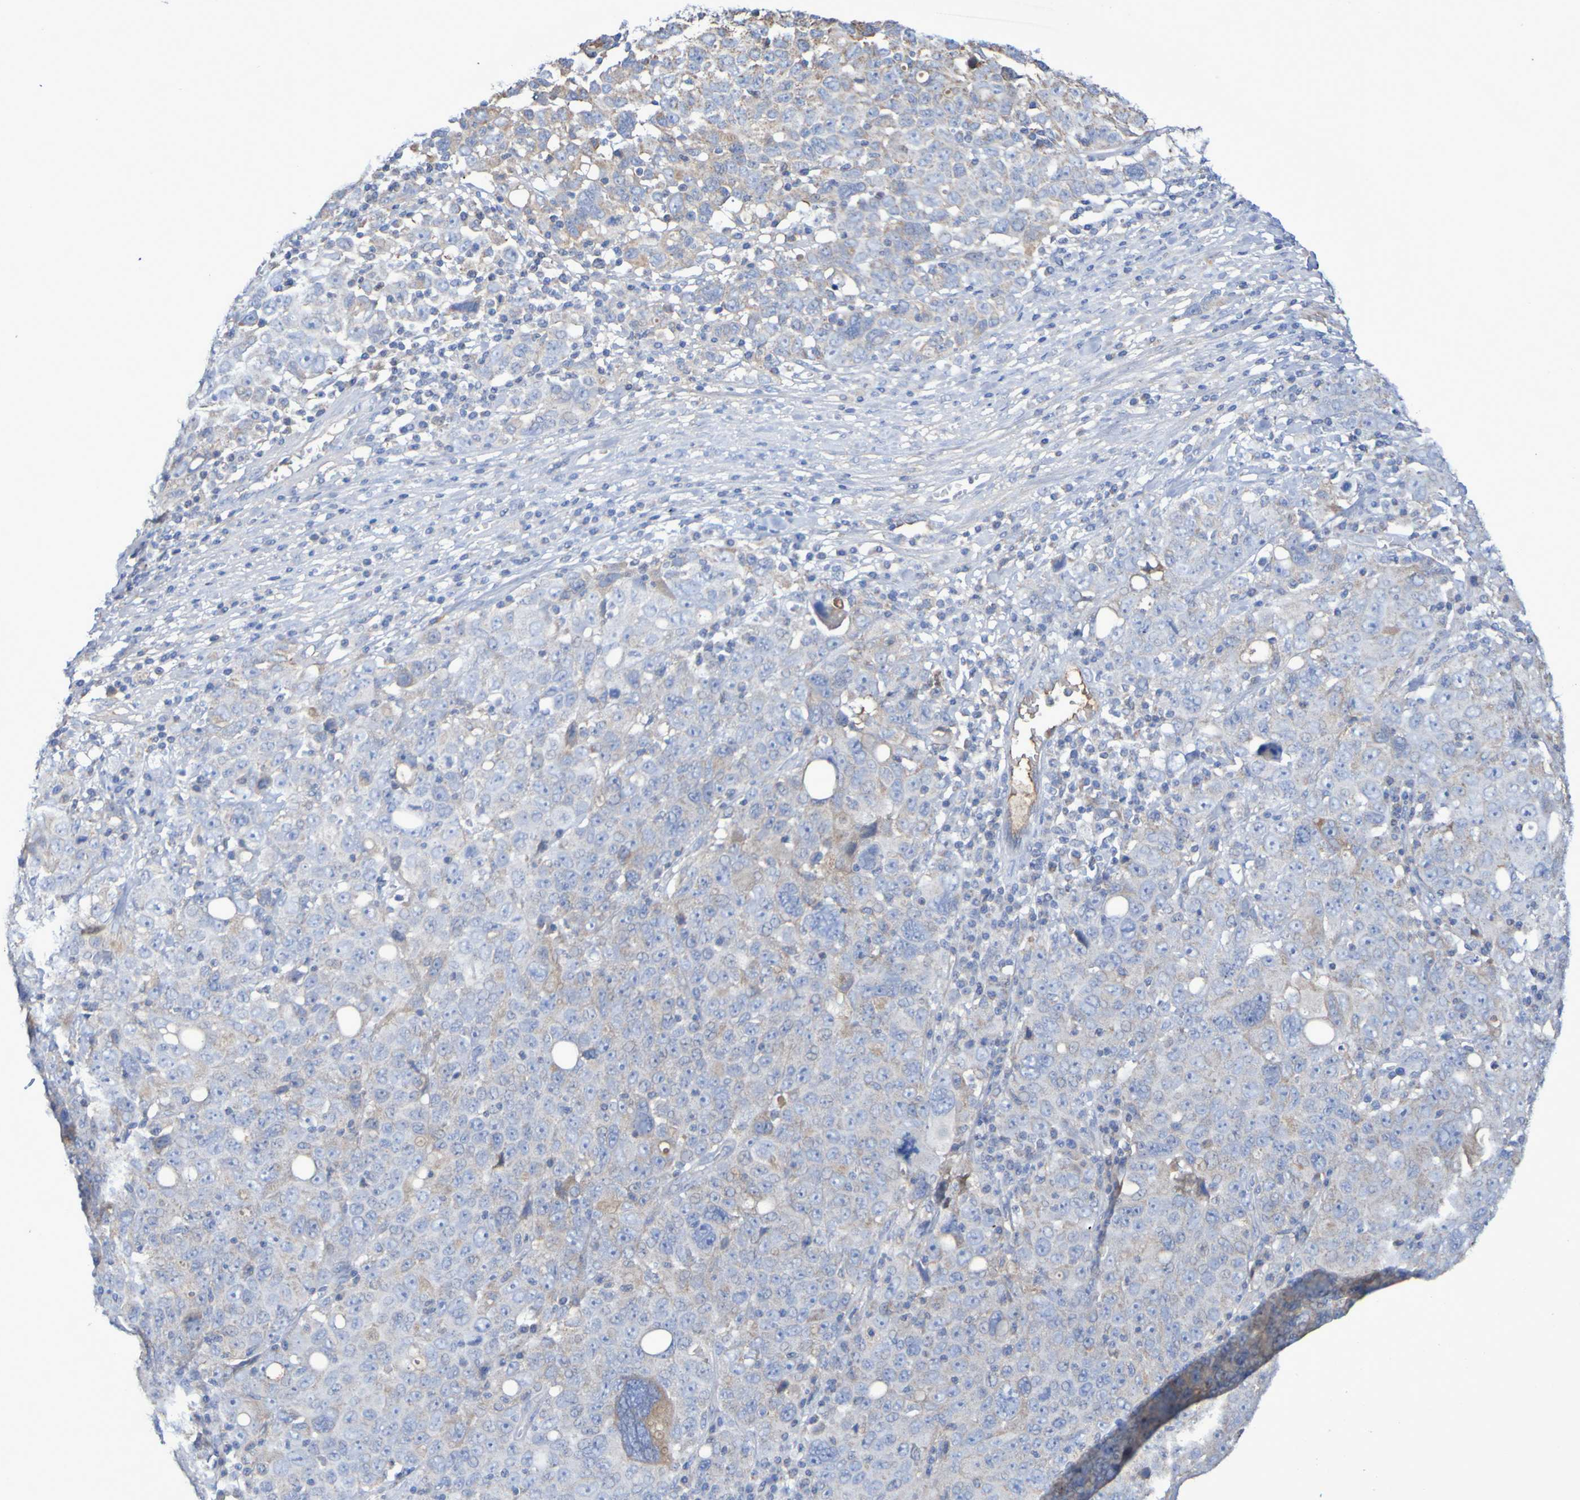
{"staining": {"intensity": "weak", "quantity": "<25%", "location": "cytoplasmic/membranous"}, "tissue": "ovarian cancer", "cell_type": "Tumor cells", "image_type": "cancer", "snomed": [{"axis": "morphology", "description": "Carcinoma, endometroid"}, {"axis": "topography", "description": "Ovary"}], "caption": "A high-resolution micrograph shows IHC staining of ovarian cancer, which exhibits no significant staining in tumor cells.", "gene": "CNTN2", "patient": {"sex": "female", "age": 62}}